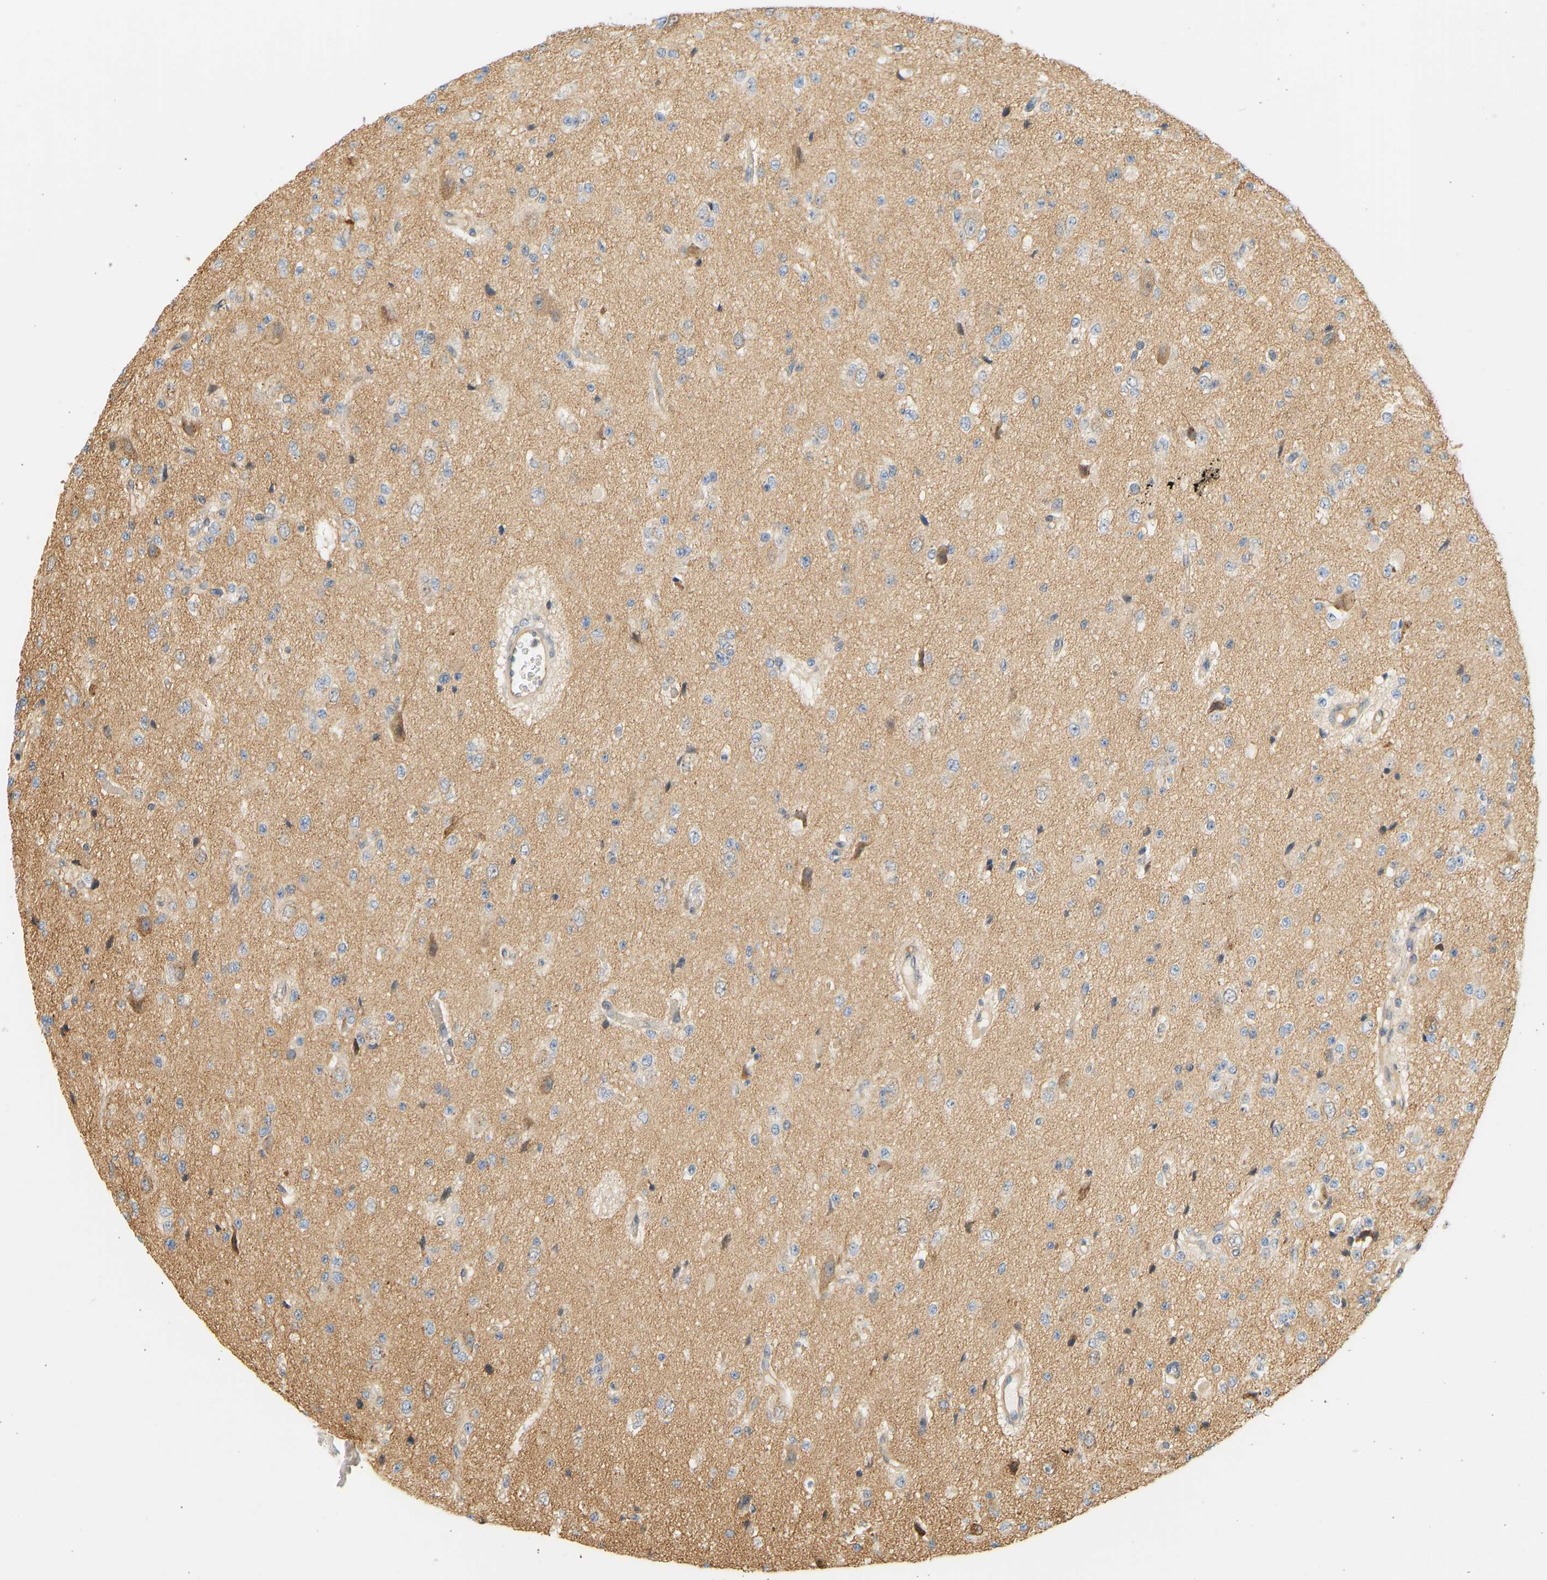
{"staining": {"intensity": "weak", "quantity": "<25%", "location": "cytoplasmic/membranous"}, "tissue": "glioma", "cell_type": "Tumor cells", "image_type": "cancer", "snomed": [{"axis": "morphology", "description": "Glioma, malignant, High grade"}, {"axis": "topography", "description": "pancreas cauda"}], "caption": "Malignant glioma (high-grade) was stained to show a protein in brown. There is no significant positivity in tumor cells. (DAB (3,3'-diaminobenzidine) immunohistochemistry visualized using brightfield microscopy, high magnification).", "gene": "CEP57", "patient": {"sex": "male", "age": 60}}